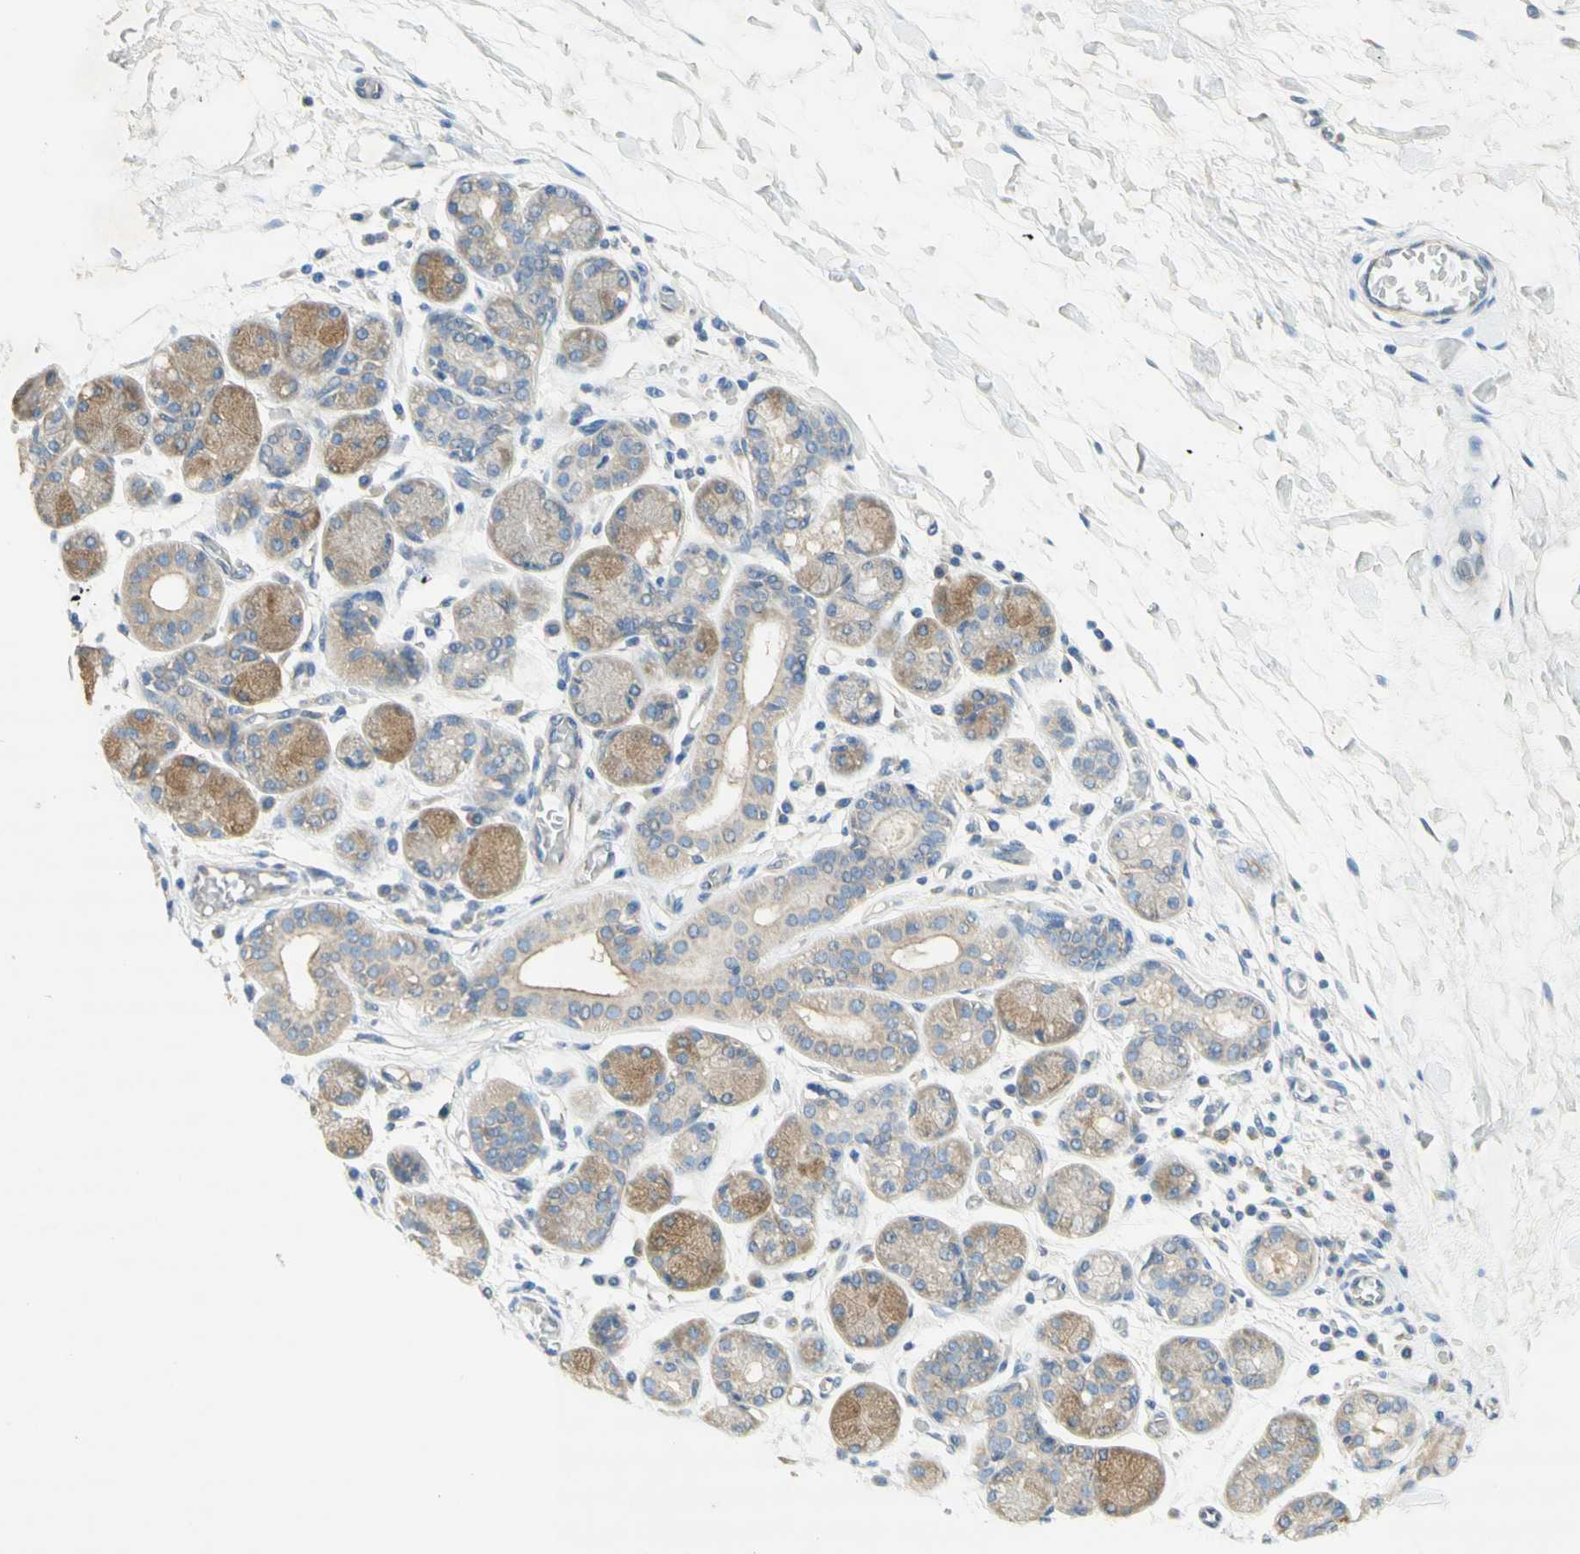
{"staining": {"intensity": "weak", "quantity": "25%-75%", "location": "cytoplasmic/membranous"}, "tissue": "salivary gland", "cell_type": "Glandular cells", "image_type": "normal", "snomed": [{"axis": "morphology", "description": "Normal tissue, NOS"}, {"axis": "topography", "description": "Salivary gland"}], "caption": "A high-resolution micrograph shows IHC staining of benign salivary gland, which reveals weak cytoplasmic/membranous staining in about 25%-75% of glandular cells.", "gene": "DYNC1H1", "patient": {"sex": "female", "age": 24}}